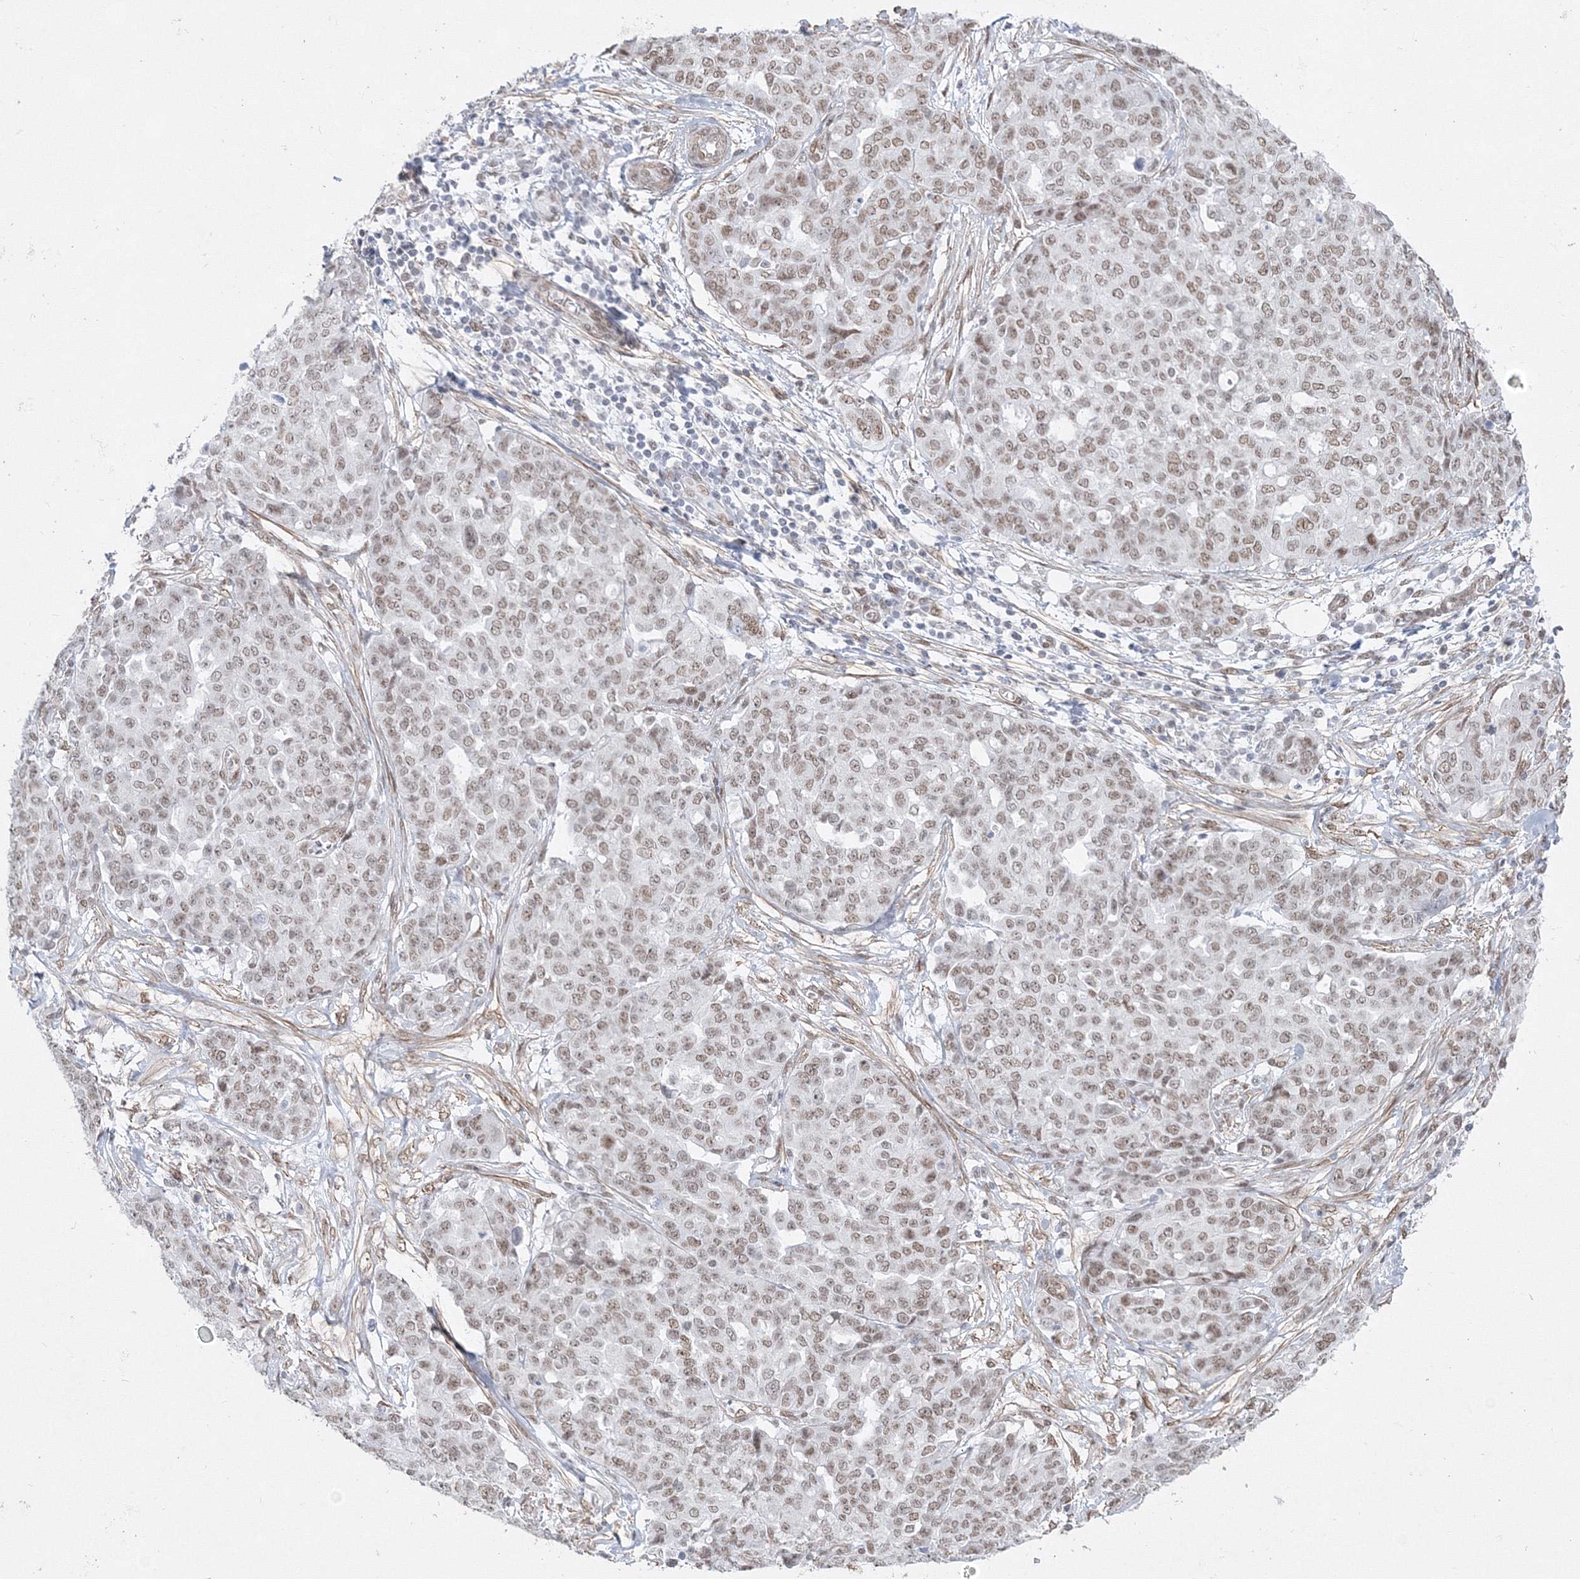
{"staining": {"intensity": "weak", "quantity": ">75%", "location": "nuclear"}, "tissue": "ovarian cancer", "cell_type": "Tumor cells", "image_type": "cancer", "snomed": [{"axis": "morphology", "description": "Cystadenocarcinoma, serous, NOS"}, {"axis": "topography", "description": "Soft tissue"}, {"axis": "topography", "description": "Ovary"}], "caption": "A high-resolution photomicrograph shows immunohistochemistry (IHC) staining of ovarian cancer (serous cystadenocarcinoma), which demonstrates weak nuclear expression in approximately >75% of tumor cells. (Brightfield microscopy of DAB IHC at high magnification).", "gene": "ZNF638", "patient": {"sex": "female", "age": 57}}